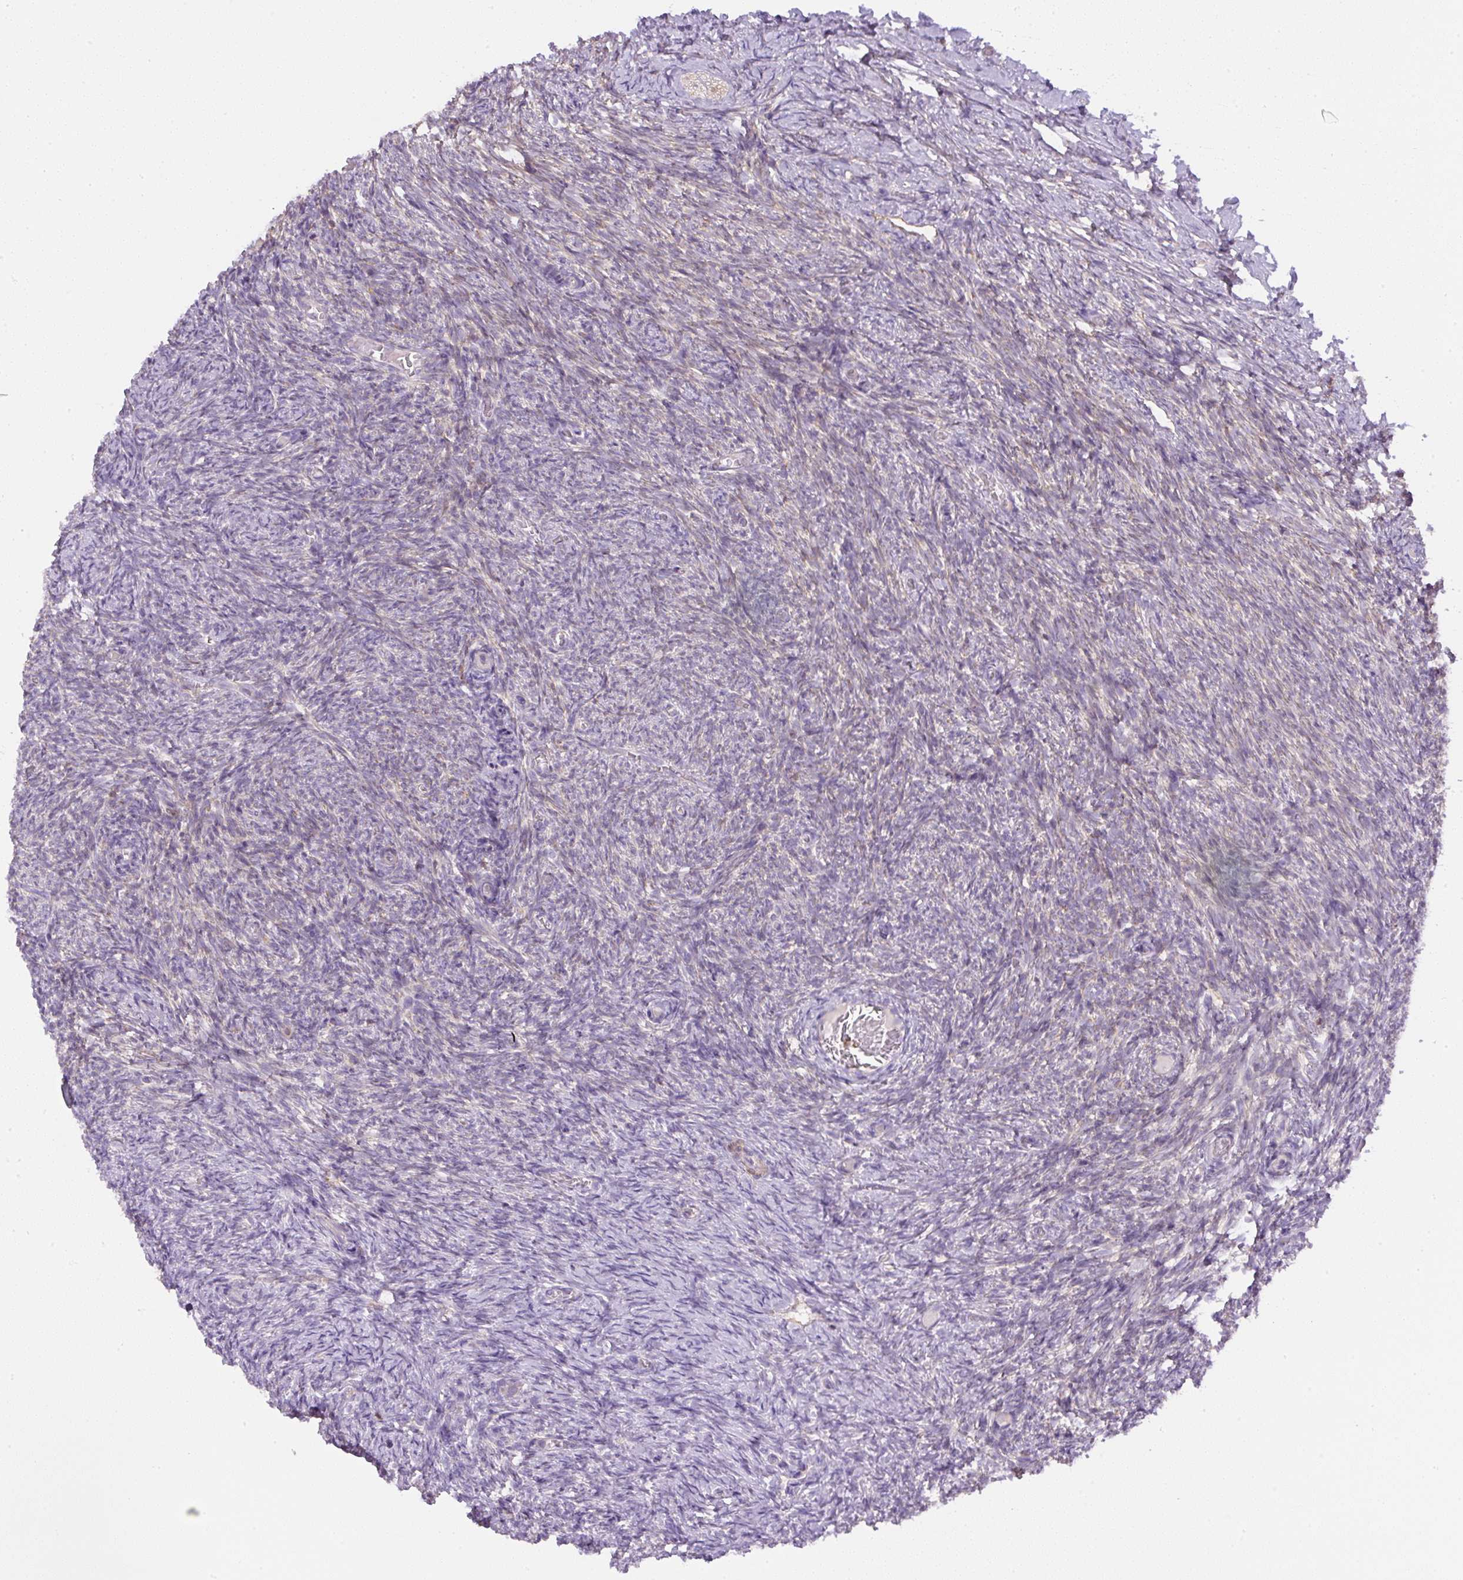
{"staining": {"intensity": "weak", "quantity": "<25%", "location": "cytoplasmic/membranous"}, "tissue": "ovary", "cell_type": "Ovarian stroma cells", "image_type": "normal", "snomed": [{"axis": "morphology", "description": "Normal tissue, NOS"}, {"axis": "topography", "description": "Ovary"}], "caption": "Ovarian stroma cells show no significant protein positivity in normal ovary. The staining was performed using DAB to visualize the protein expression in brown, while the nuclei were stained in blue with hematoxylin (Magnification: 20x).", "gene": "PIP5KL1", "patient": {"sex": "female", "age": 39}}